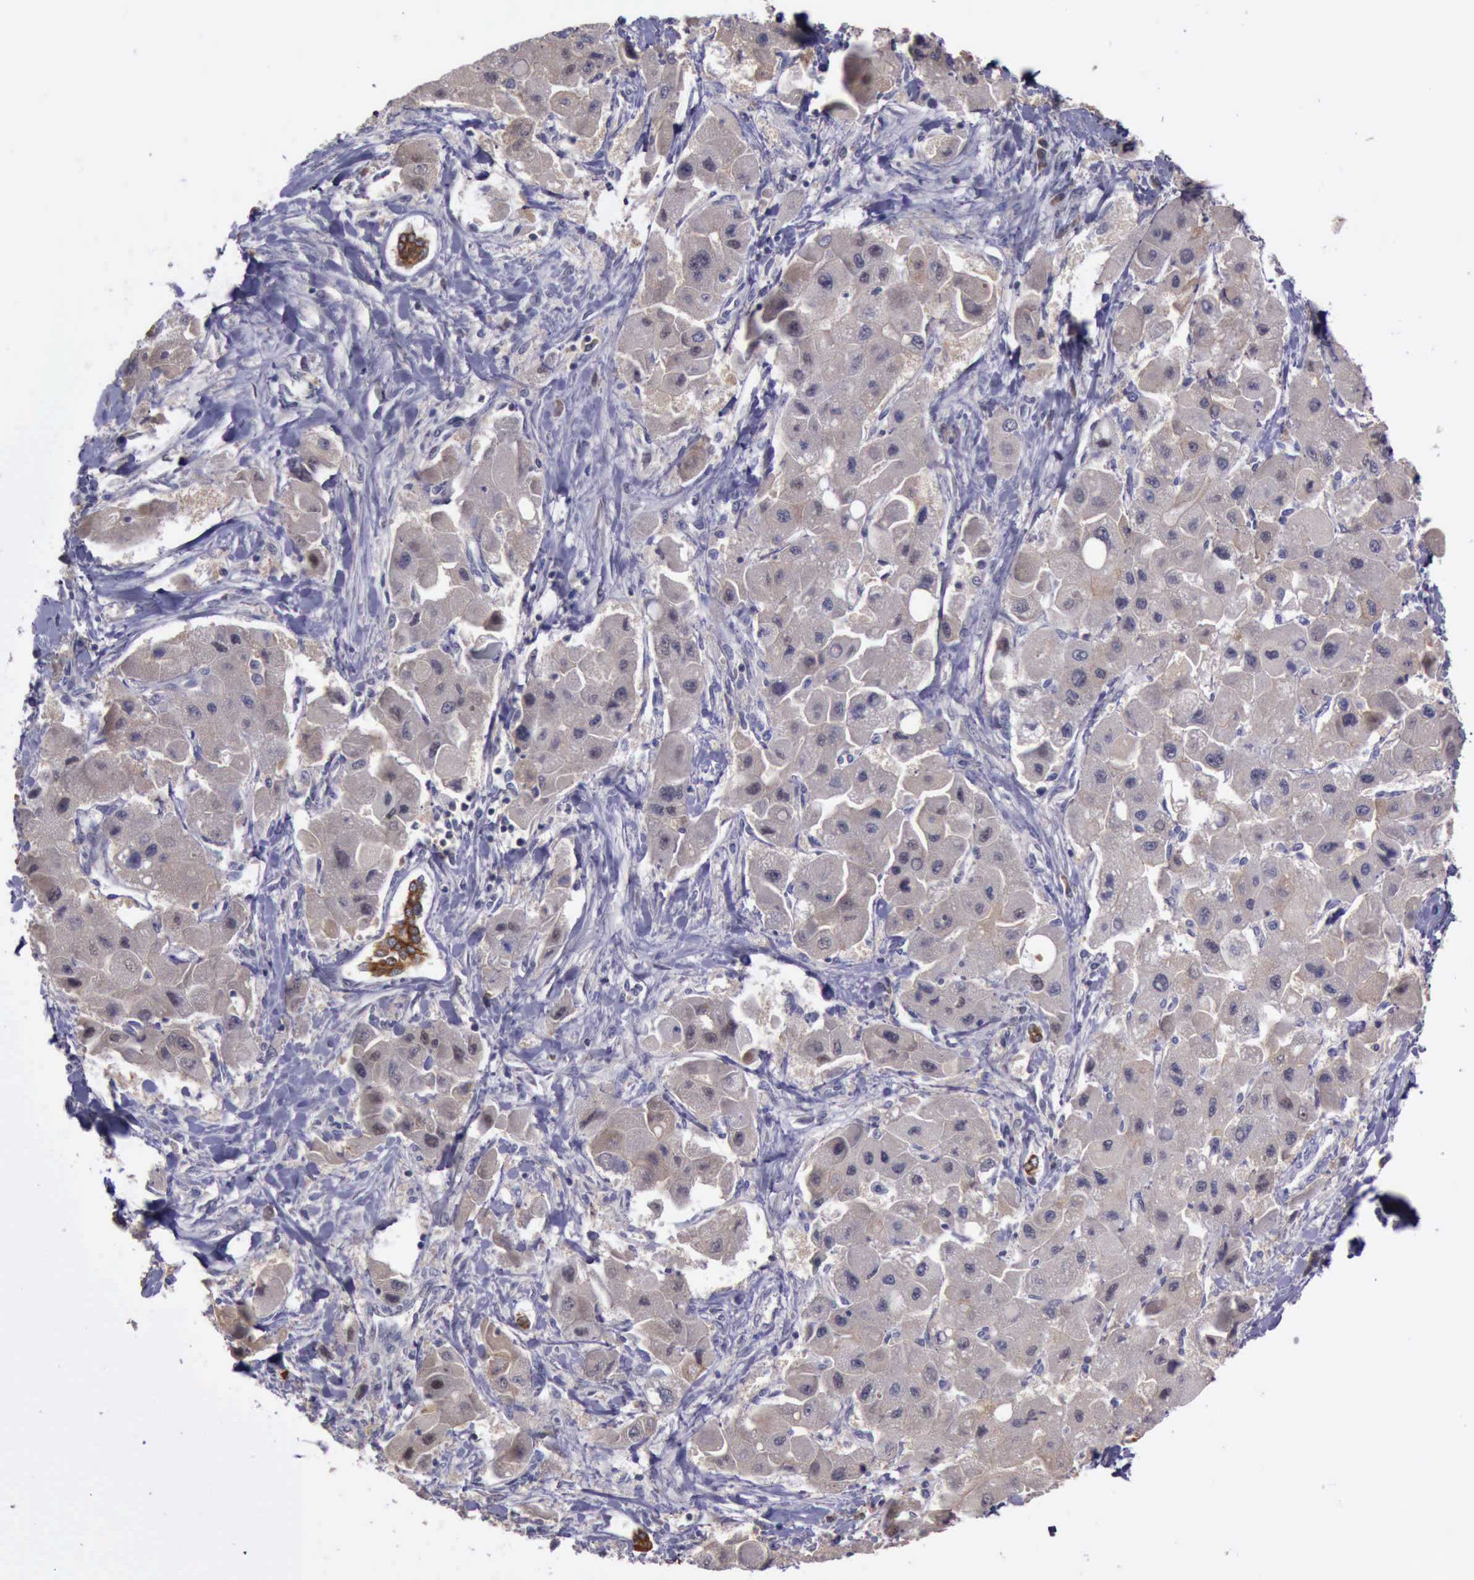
{"staining": {"intensity": "negative", "quantity": "none", "location": "none"}, "tissue": "liver cancer", "cell_type": "Tumor cells", "image_type": "cancer", "snomed": [{"axis": "morphology", "description": "Carcinoma, Hepatocellular, NOS"}, {"axis": "topography", "description": "Liver"}], "caption": "Image shows no protein positivity in tumor cells of liver cancer (hepatocellular carcinoma) tissue.", "gene": "RAB39B", "patient": {"sex": "male", "age": 24}}